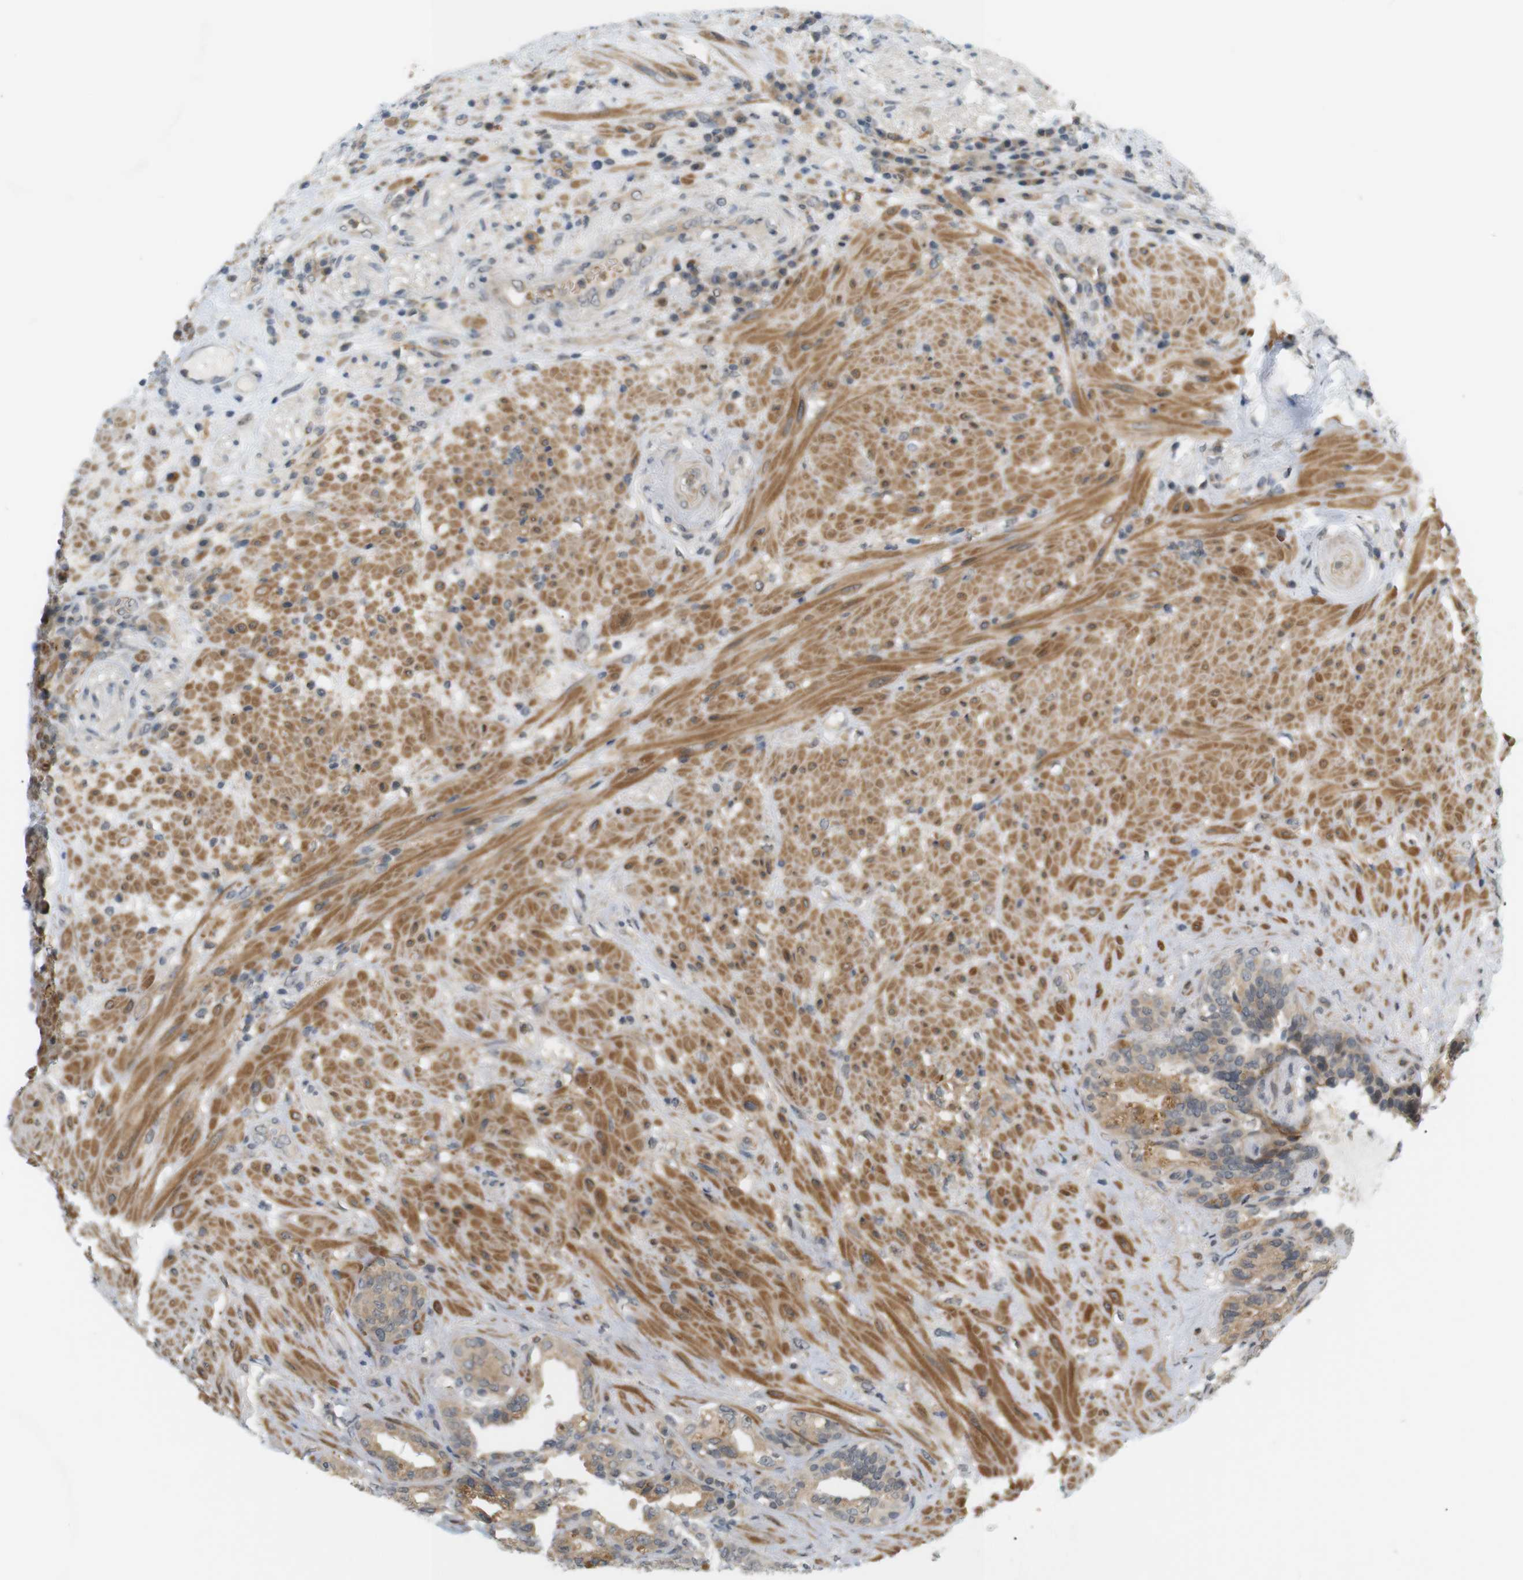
{"staining": {"intensity": "weak", "quantity": ">75%", "location": "cytoplasmic/membranous"}, "tissue": "seminal vesicle", "cell_type": "Glandular cells", "image_type": "normal", "snomed": [{"axis": "morphology", "description": "Normal tissue, NOS"}, {"axis": "morphology", "description": "Inflammation, NOS"}, {"axis": "topography", "description": "Urinary bladder"}, {"axis": "topography", "description": "Prostate"}, {"axis": "topography", "description": "Seminal veicle"}], "caption": "Glandular cells reveal low levels of weak cytoplasmic/membranous staining in approximately >75% of cells in benign seminal vesicle.", "gene": "SOCS6", "patient": {"sex": "male", "age": 82}}